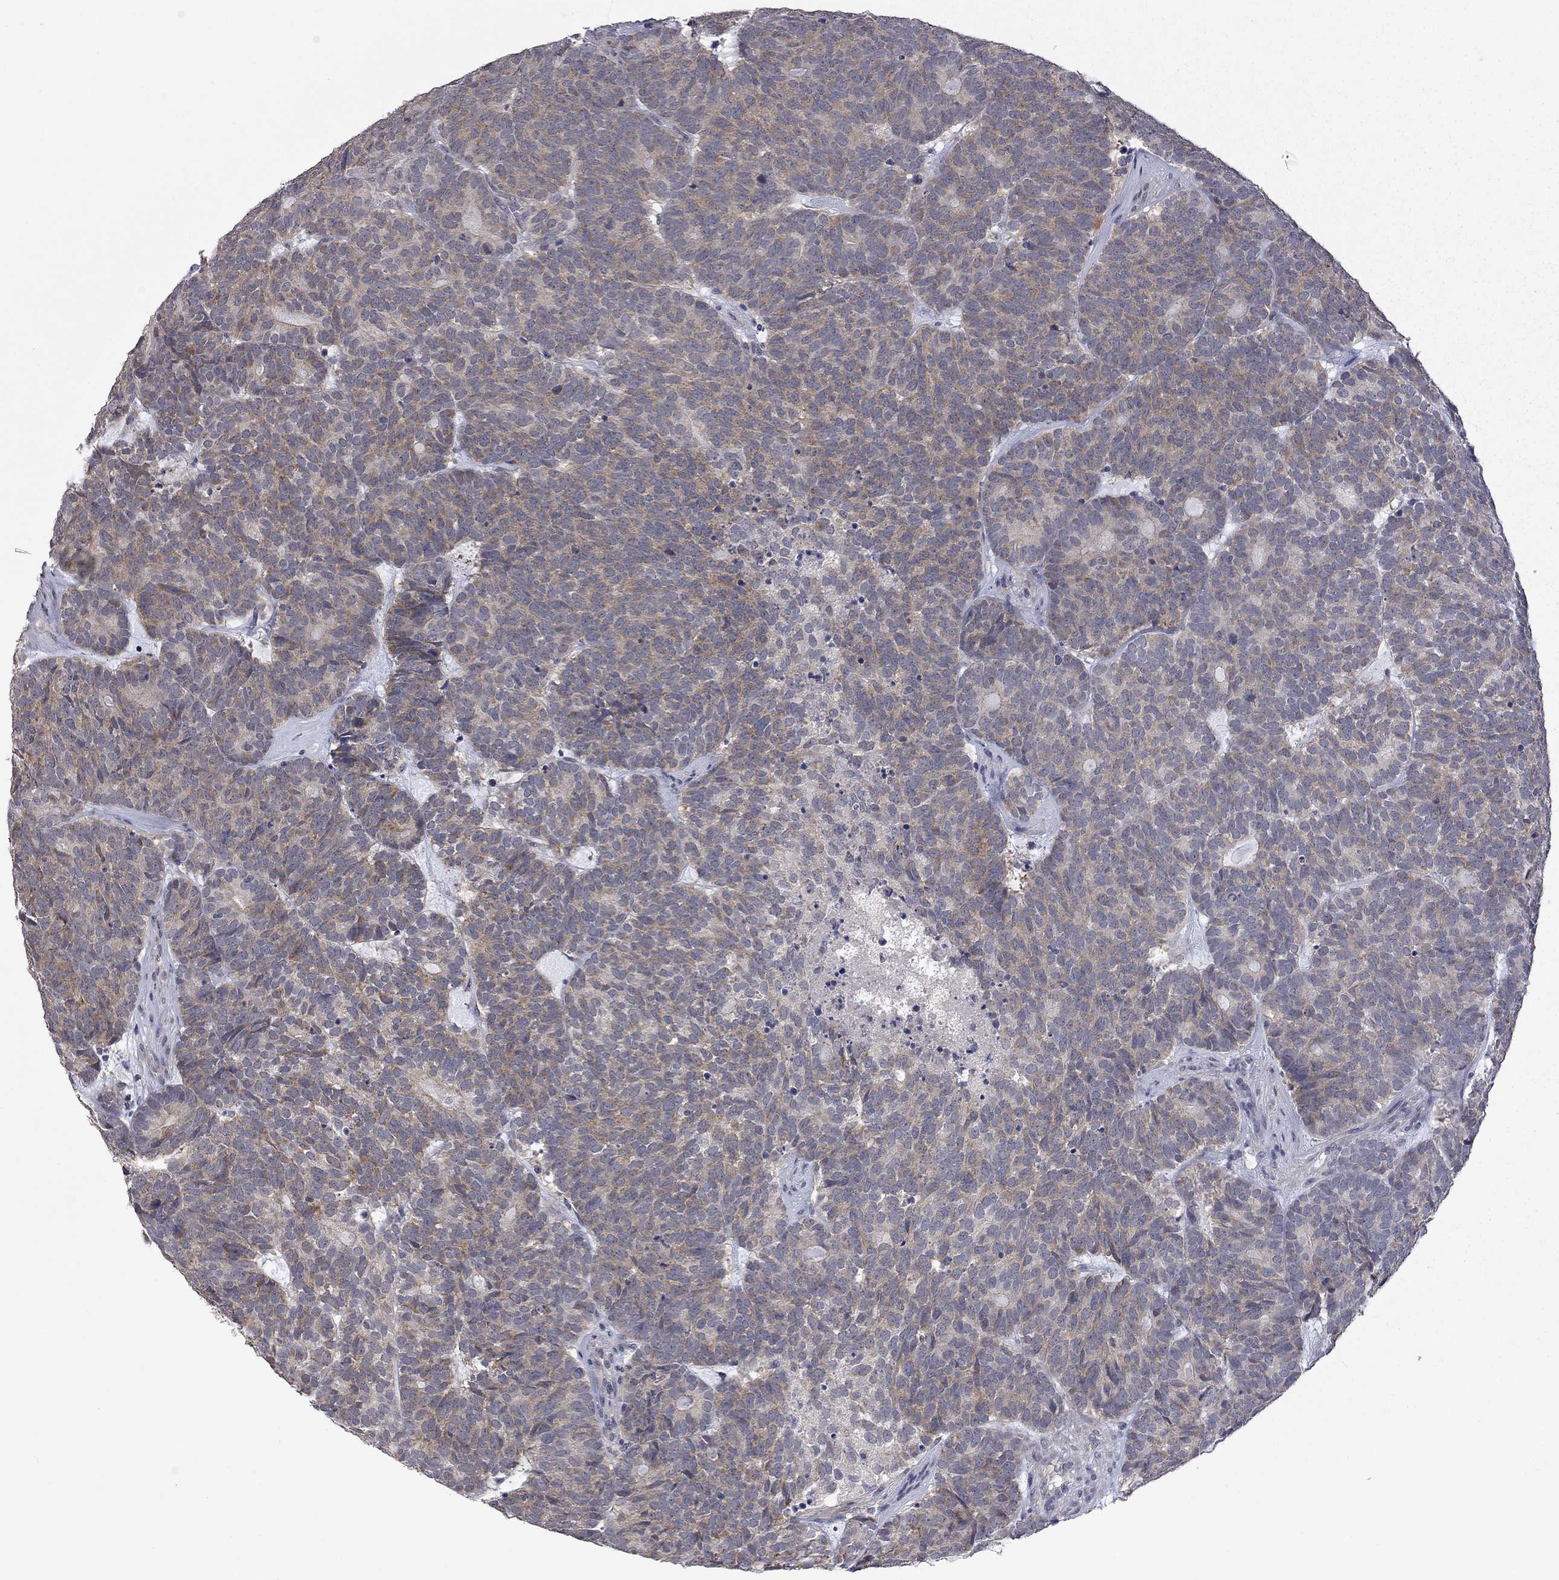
{"staining": {"intensity": "weak", "quantity": "25%-75%", "location": "cytoplasmic/membranous"}, "tissue": "head and neck cancer", "cell_type": "Tumor cells", "image_type": "cancer", "snomed": [{"axis": "morphology", "description": "Adenocarcinoma, NOS"}, {"axis": "topography", "description": "Head-Neck"}], "caption": "Human head and neck cancer (adenocarcinoma) stained for a protein (brown) exhibits weak cytoplasmic/membranous positive positivity in approximately 25%-75% of tumor cells.", "gene": "FABP12", "patient": {"sex": "female", "age": 81}}